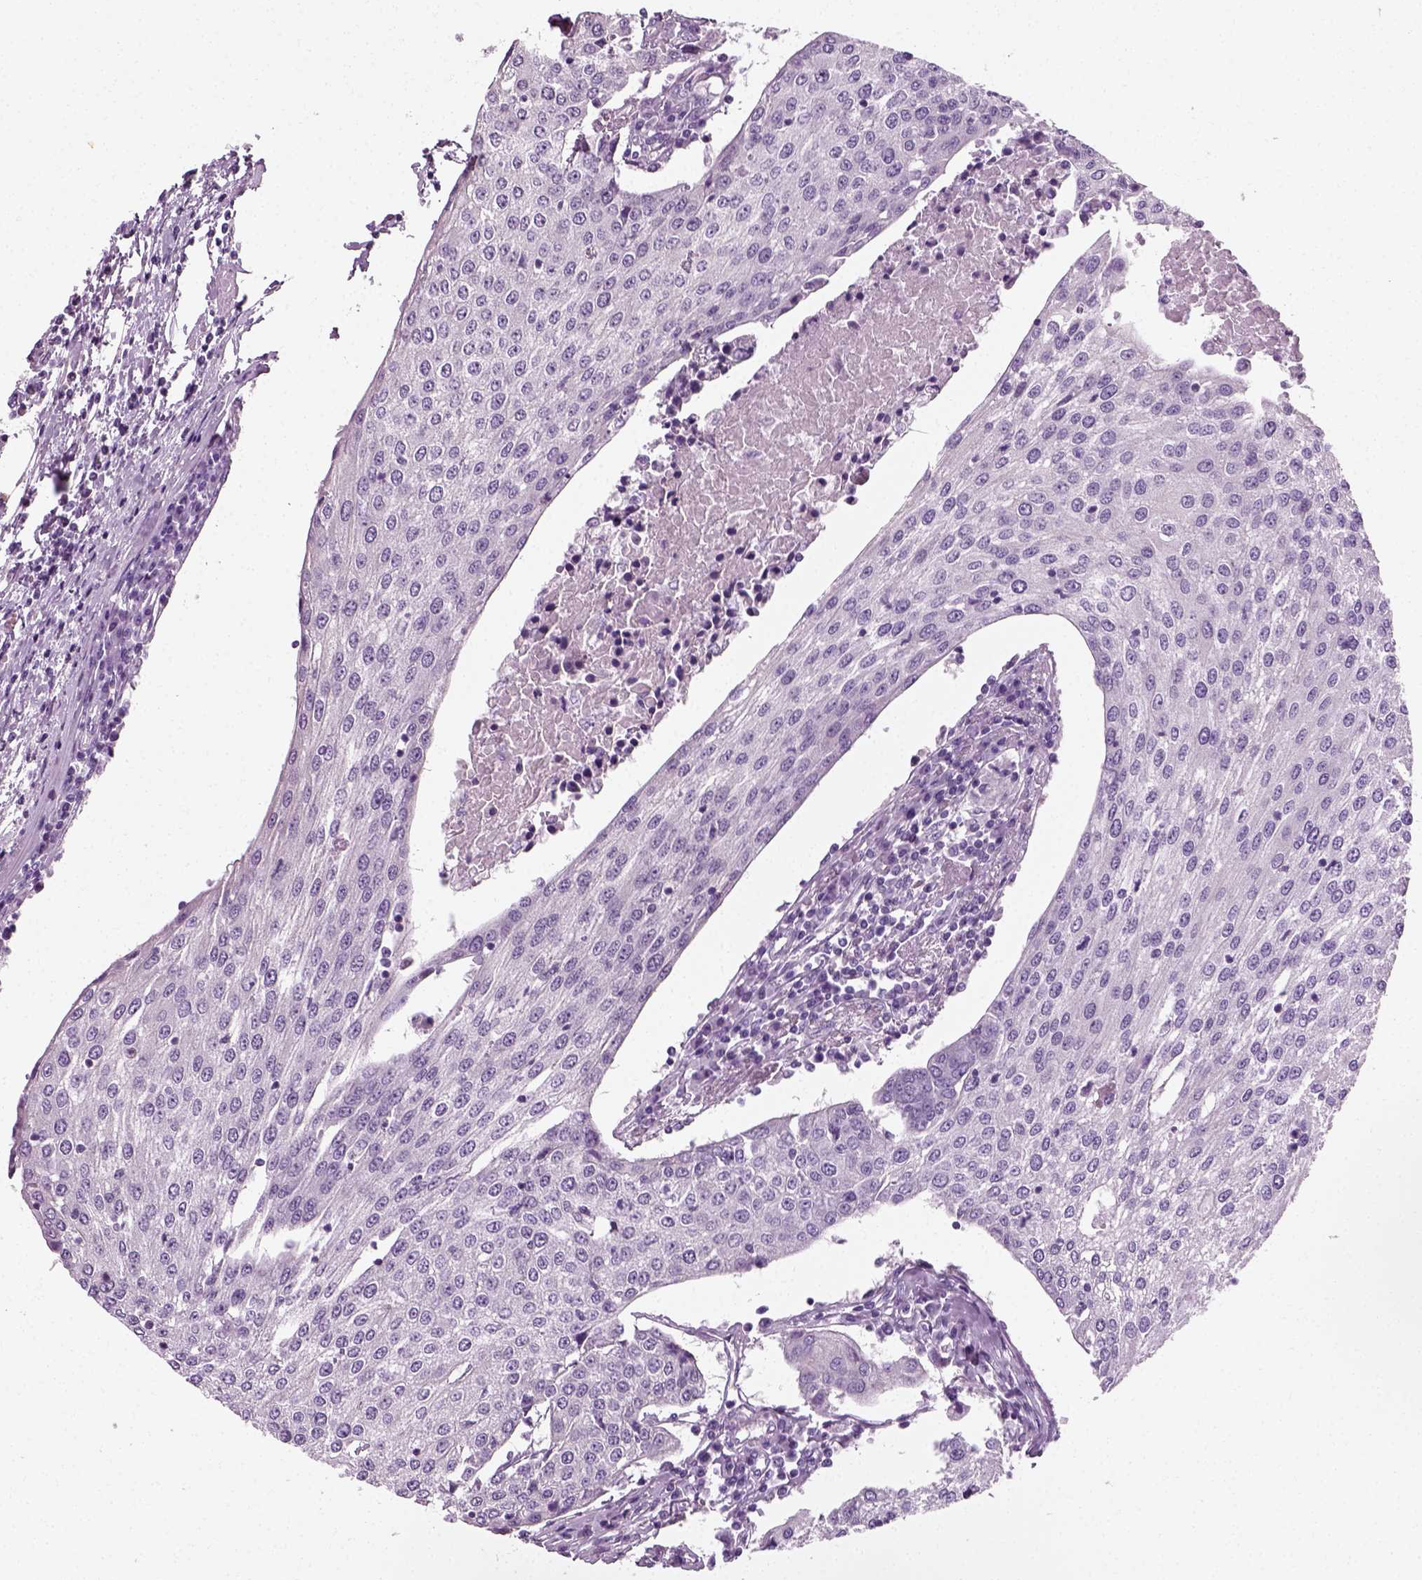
{"staining": {"intensity": "negative", "quantity": "none", "location": "none"}, "tissue": "urothelial cancer", "cell_type": "Tumor cells", "image_type": "cancer", "snomed": [{"axis": "morphology", "description": "Urothelial carcinoma, High grade"}, {"axis": "topography", "description": "Urinary bladder"}], "caption": "Urothelial carcinoma (high-grade) was stained to show a protein in brown. There is no significant expression in tumor cells.", "gene": "SPATA31E1", "patient": {"sex": "female", "age": 85}}